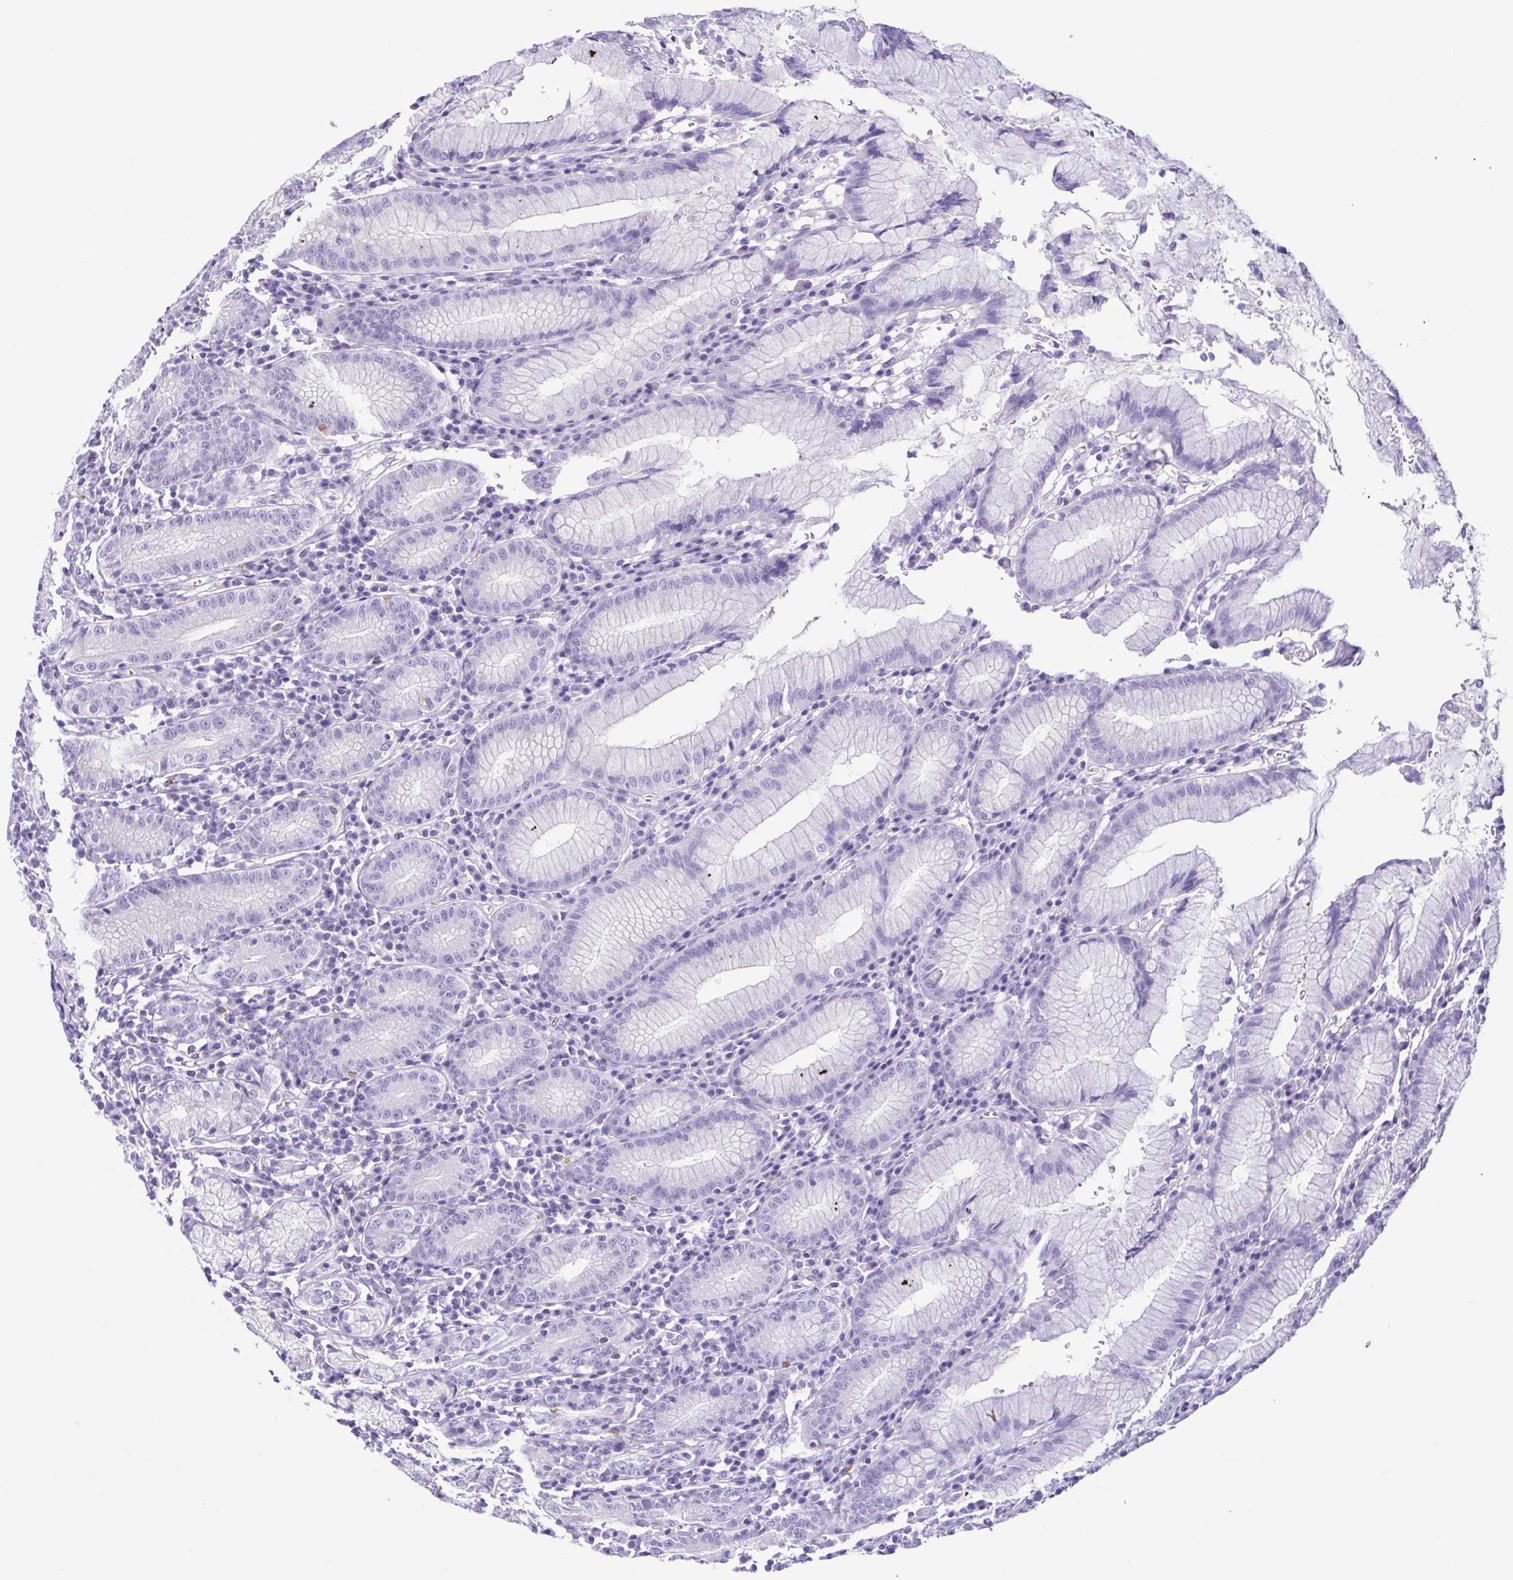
{"staining": {"intensity": "negative", "quantity": "none", "location": "none"}, "tissue": "stomach", "cell_type": "Glandular cells", "image_type": "normal", "snomed": [{"axis": "morphology", "description": "Normal tissue, NOS"}, {"axis": "topography", "description": "Stomach"}], "caption": "Stomach stained for a protein using IHC exhibits no positivity glandular cells.", "gene": "SPATA16", "patient": {"sex": "male", "age": 55}}